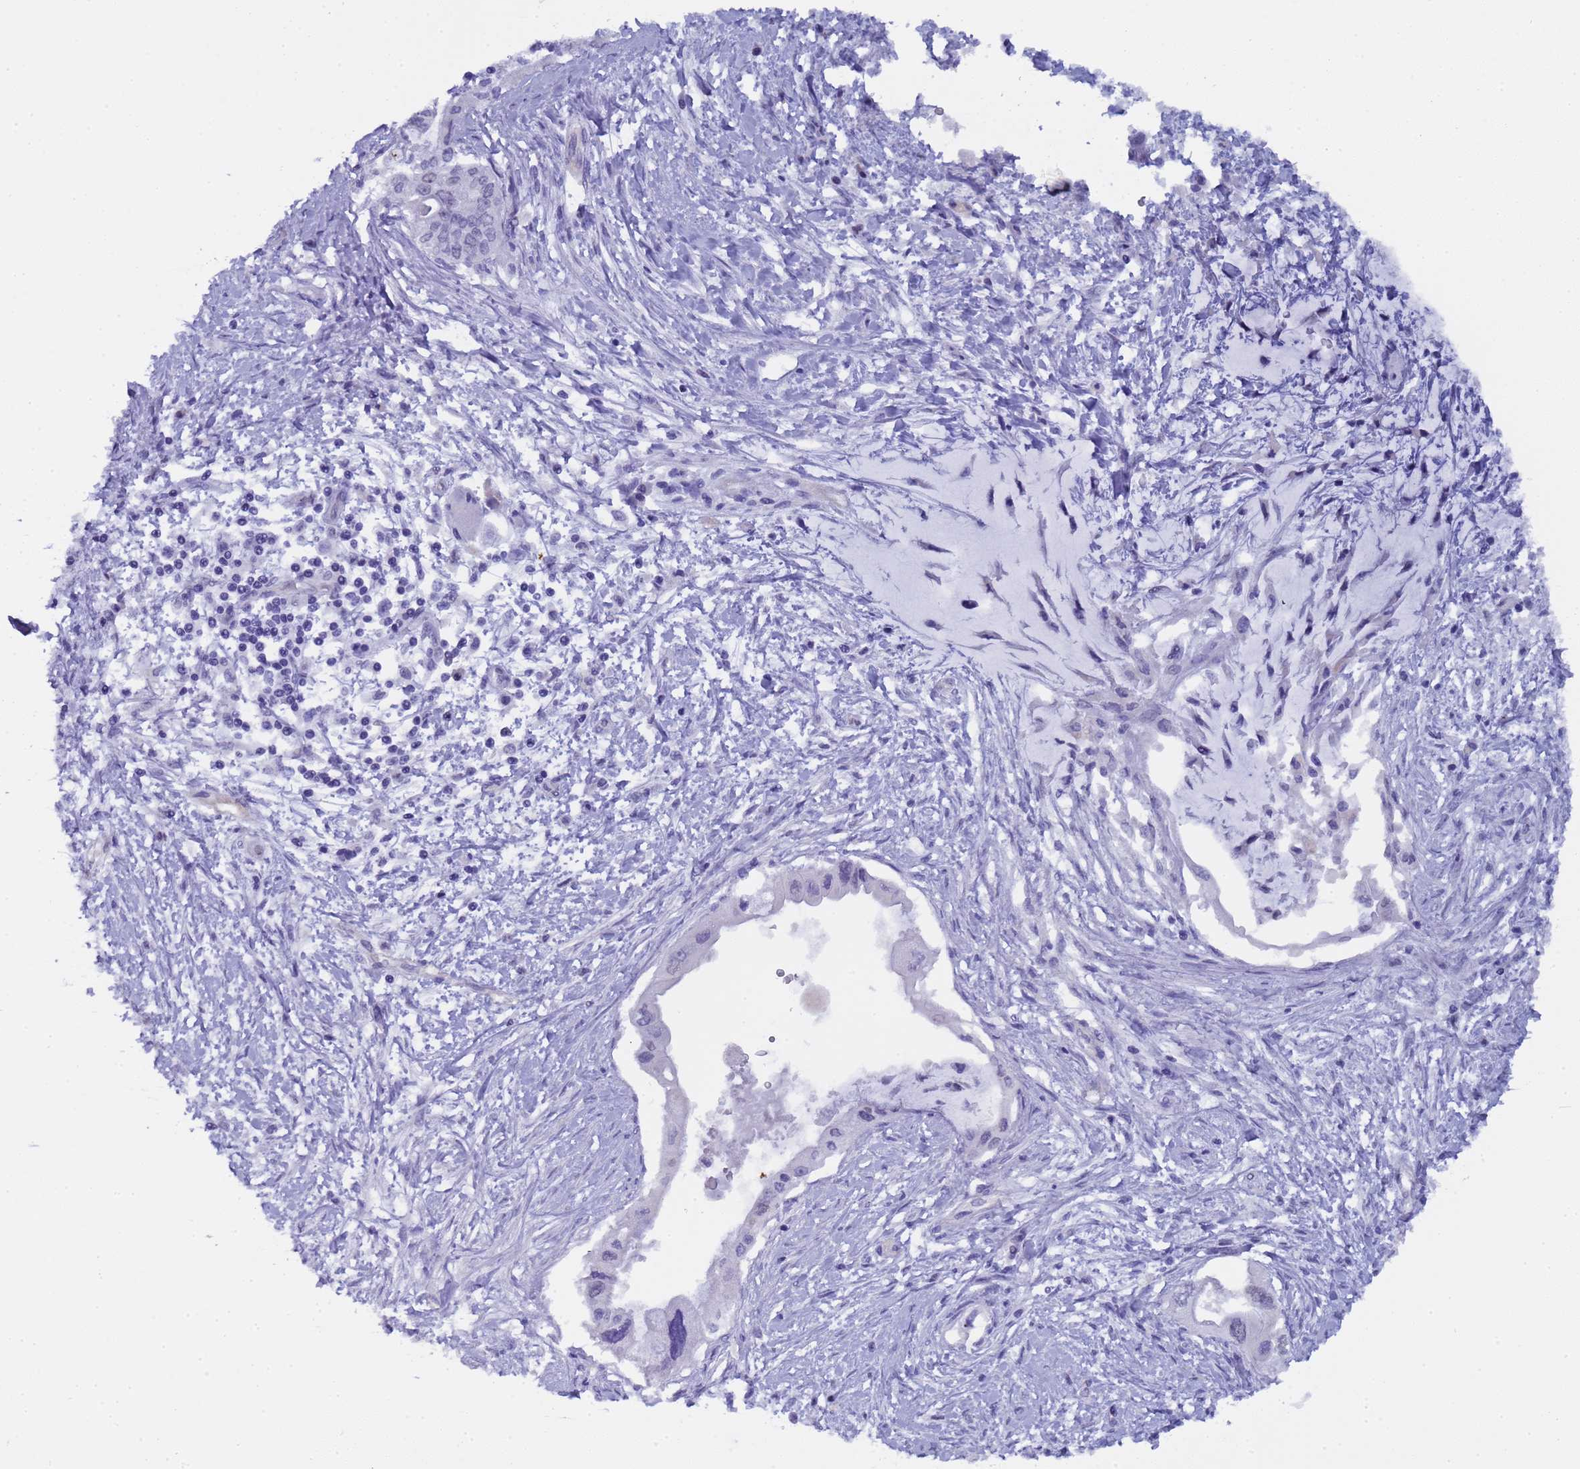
{"staining": {"intensity": "negative", "quantity": "none", "location": "none"}, "tissue": "pancreatic cancer", "cell_type": "Tumor cells", "image_type": "cancer", "snomed": [{"axis": "morphology", "description": "Adenocarcinoma, NOS"}, {"axis": "topography", "description": "Pancreas"}], "caption": "Immunohistochemical staining of human pancreatic cancer (adenocarcinoma) exhibits no significant staining in tumor cells. Brightfield microscopy of IHC stained with DAB (3,3'-diaminobenzidine) (brown) and hematoxylin (blue), captured at high magnification.", "gene": "CTRC", "patient": {"sex": "male", "age": 46}}